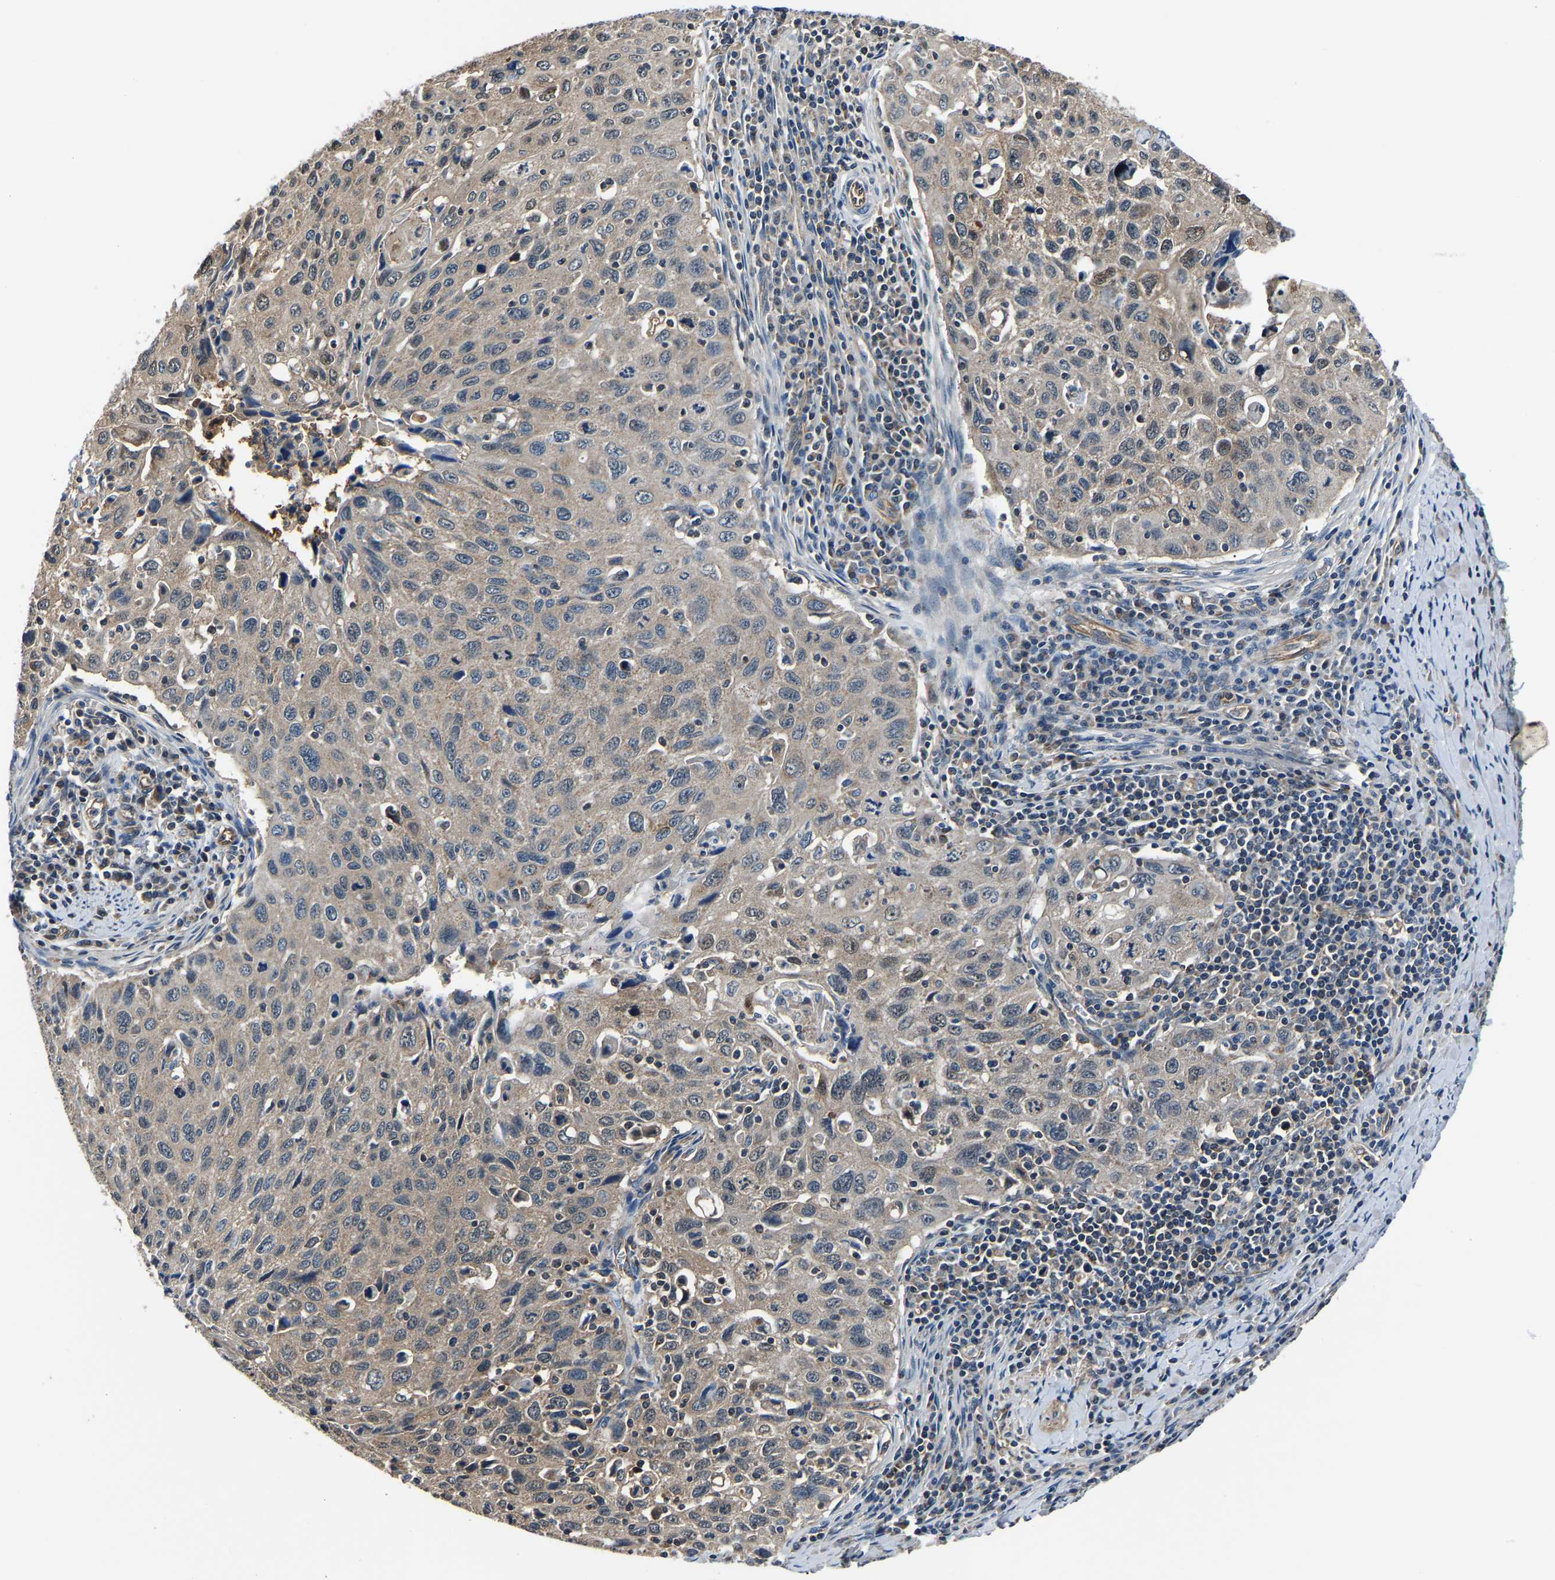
{"staining": {"intensity": "weak", "quantity": ">75%", "location": "cytoplasmic/membranous"}, "tissue": "cervical cancer", "cell_type": "Tumor cells", "image_type": "cancer", "snomed": [{"axis": "morphology", "description": "Squamous cell carcinoma, NOS"}, {"axis": "topography", "description": "Cervix"}], "caption": "Brown immunohistochemical staining in human squamous cell carcinoma (cervical) reveals weak cytoplasmic/membranous positivity in approximately >75% of tumor cells.", "gene": "GGCT", "patient": {"sex": "female", "age": 53}}